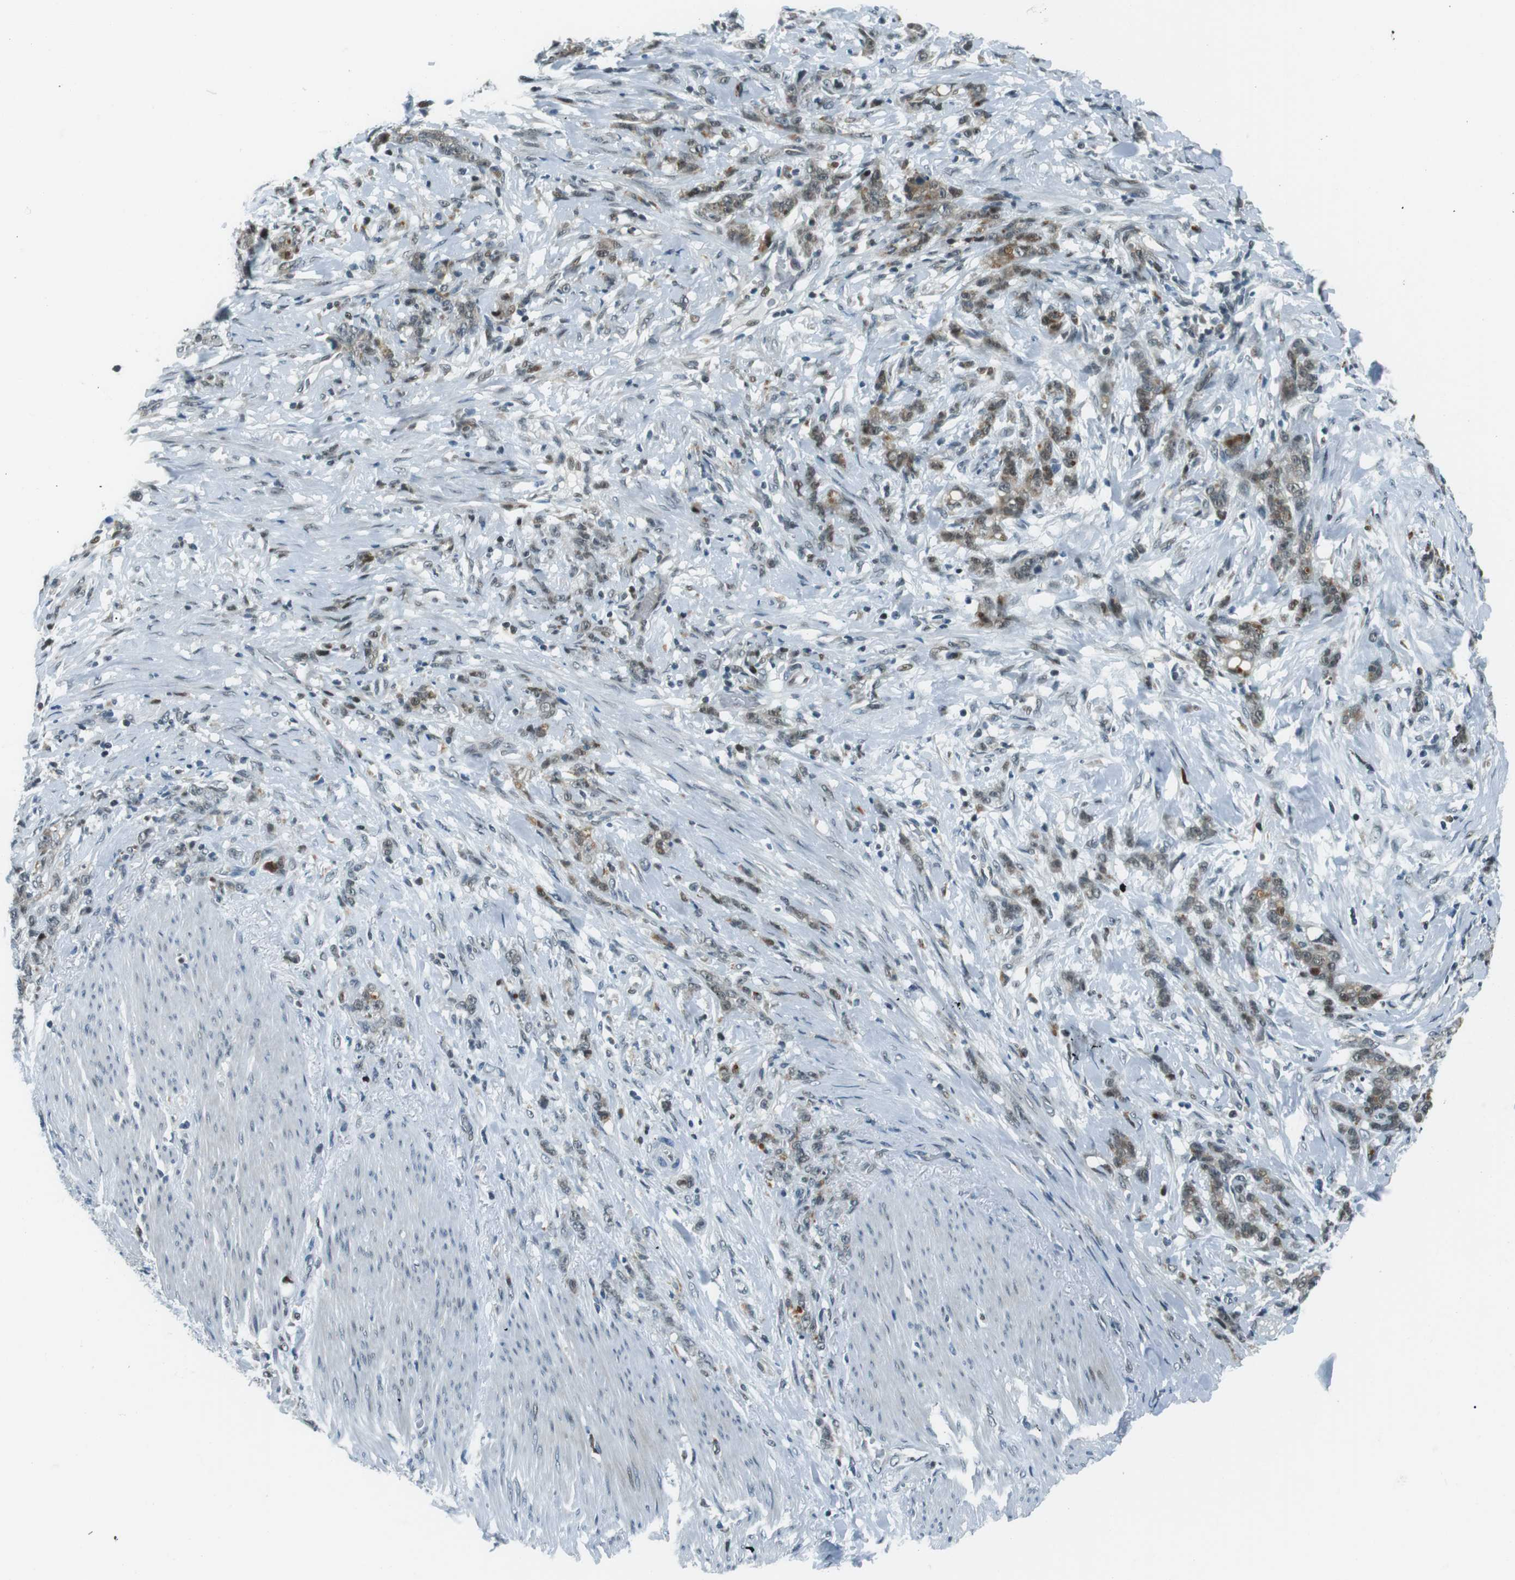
{"staining": {"intensity": "moderate", "quantity": "25%-75%", "location": "cytoplasmic/membranous,nuclear"}, "tissue": "stomach cancer", "cell_type": "Tumor cells", "image_type": "cancer", "snomed": [{"axis": "morphology", "description": "Adenocarcinoma, NOS"}, {"axis": "topography", "description": "Stomach, lower"}], "caption": "Immunohistochemistry (IHC) photomicrograph of neoplastic tissue: human stomach adenocarcinoma stained using immunohistochemistry (IHC) demonstrates medium levels of moderate protein expression localized specifically in the cytoplasmic/membranous and nuclear of tumor cells, appearing as a cytoplasmic/membranous and nuclear brown color.", "gene": "PJA1", "patient": {"sex": "male", "age": 88}}